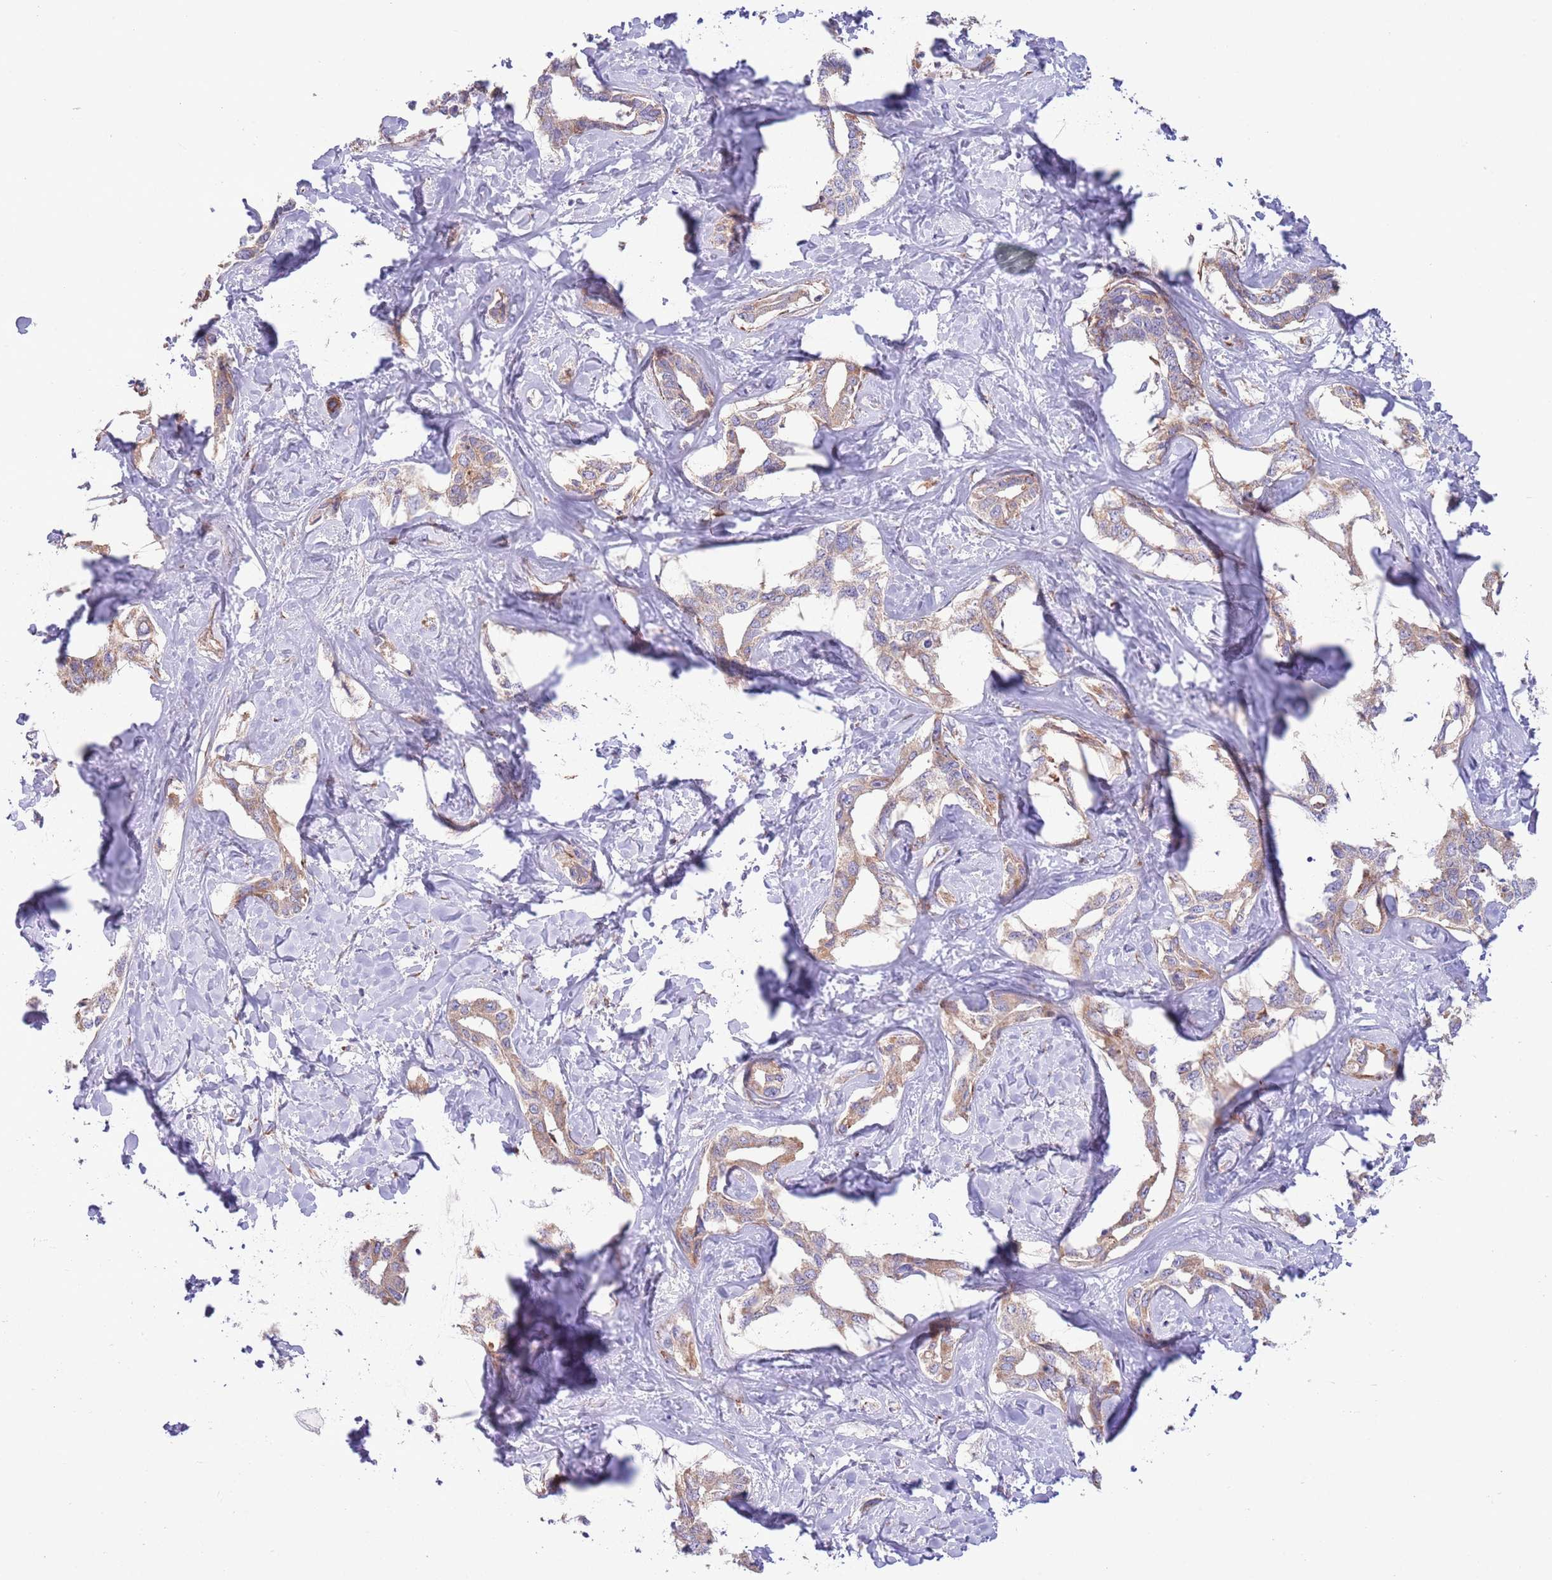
{"staining": {"intensity": "moderate", "quantity": "25%-75%", "location": "cytoplasmic/membranous"}, "tissue": "liver cancer", "cell_type": "Tumor cells", "image_type": "cancer", "snomed": [{"axis": "morphology", "description": "Cholangiocarcinoma"}, {"axis": "topography", "description": "Liver"}], "caption": "Immunohistochemistry histopathology image of neoplastic tissue: liver cholangiocarcinoma stained using IHC displays medium levels of moderate protein expression localized specifically in the cytoplasmic/membranous of tumor cells, appearing as a cytoplasmic/membranous brown color.", "gene": "TOMM5", "patient": {"sex": "male", "age": 59}}